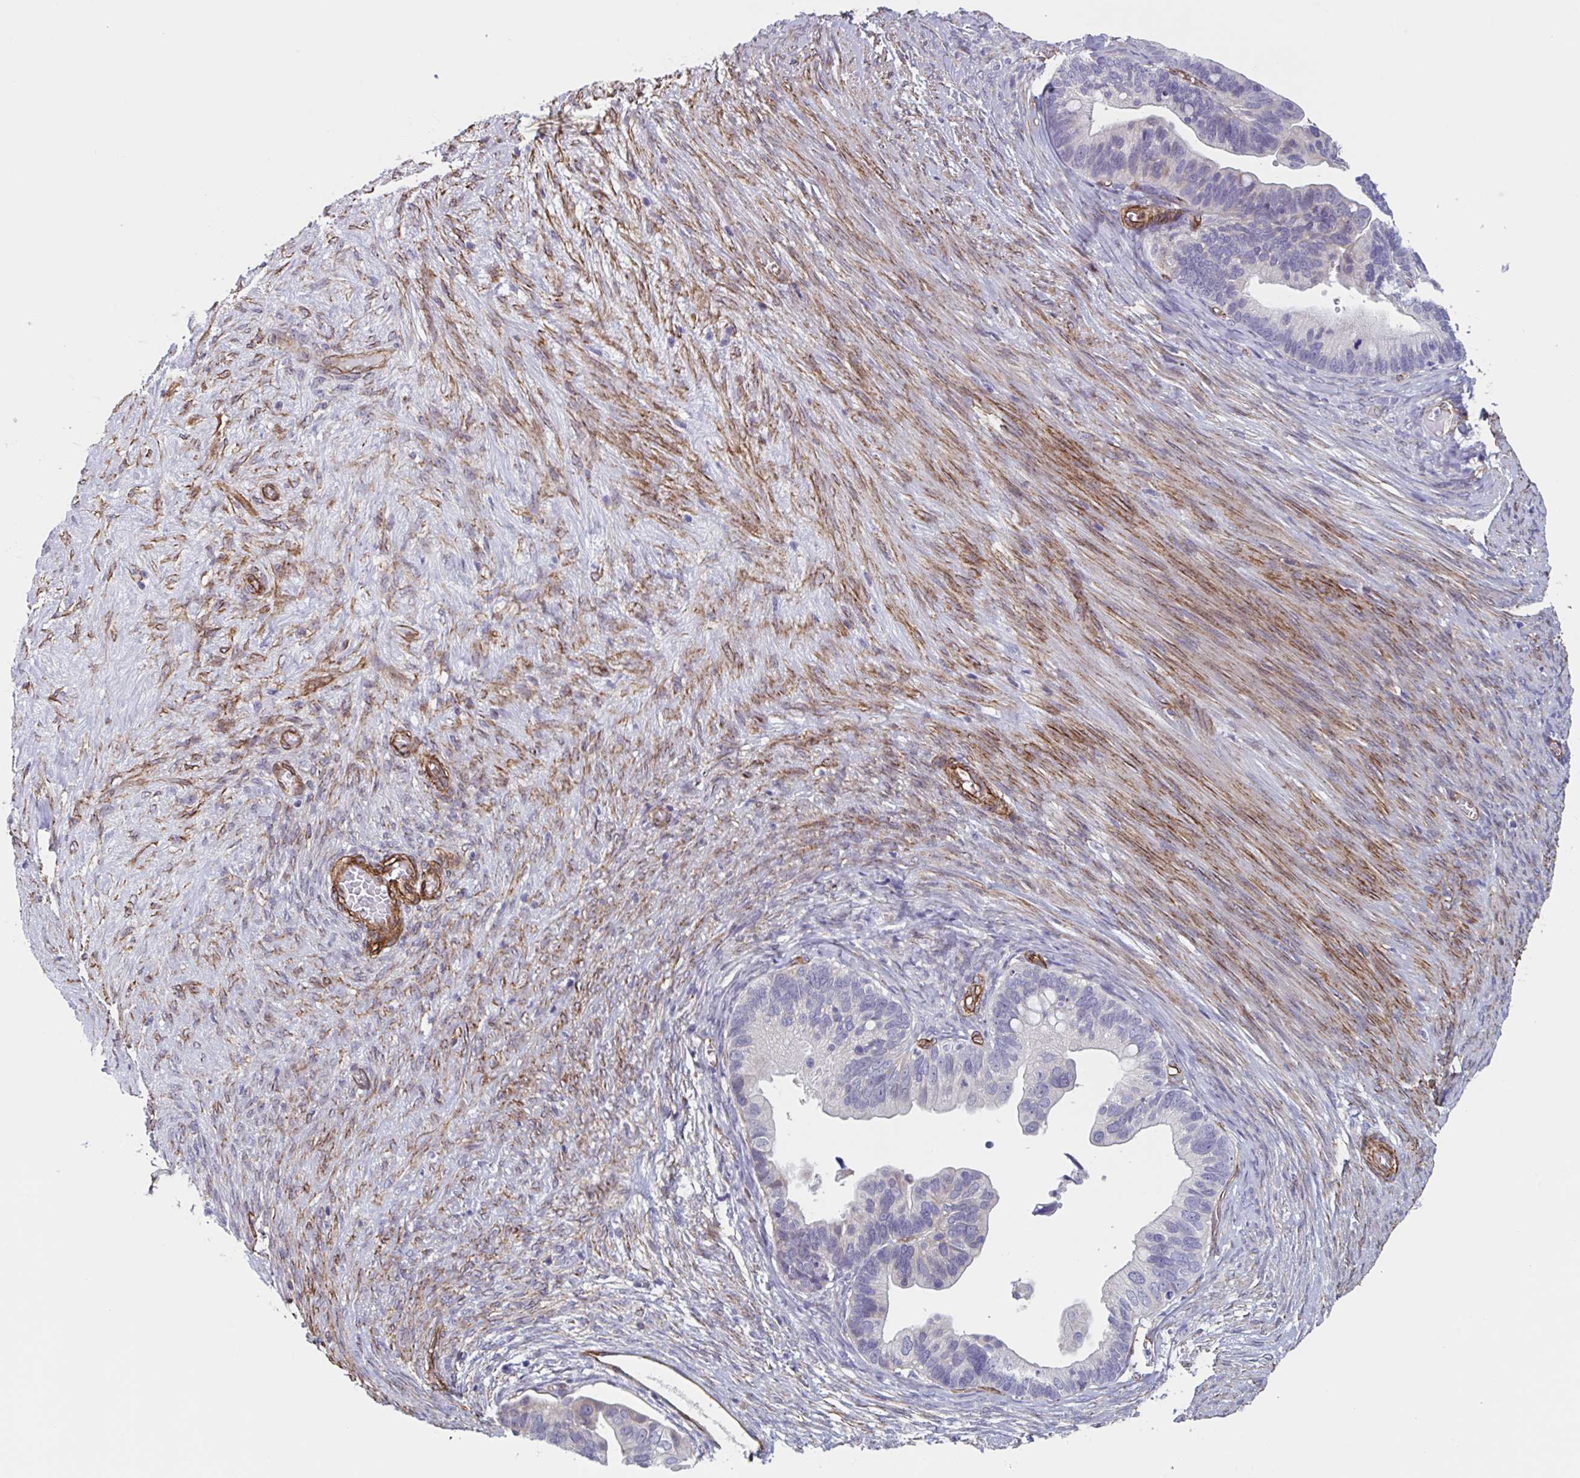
{"staining": {"intensity": "negative", "quantity": "none", "location": "none"}, "tissue": "ovarian cancer", "cell_type": "Tumor cells", "image_type": "cancer", "snomed": [{"axis": "morphology", "description": "Cystadenocarcinoma, serous, NOS"}, {"axis": "topography", "description": "Ovary"}], "caption": "A high-resolution histopathology image shows IHC staining of ovarian serous cystadenocarcinoma, which reveals no significant positivity in tumor cells.", "gene": "CITED4", "patient": {"sex": "female", "age": 56}}